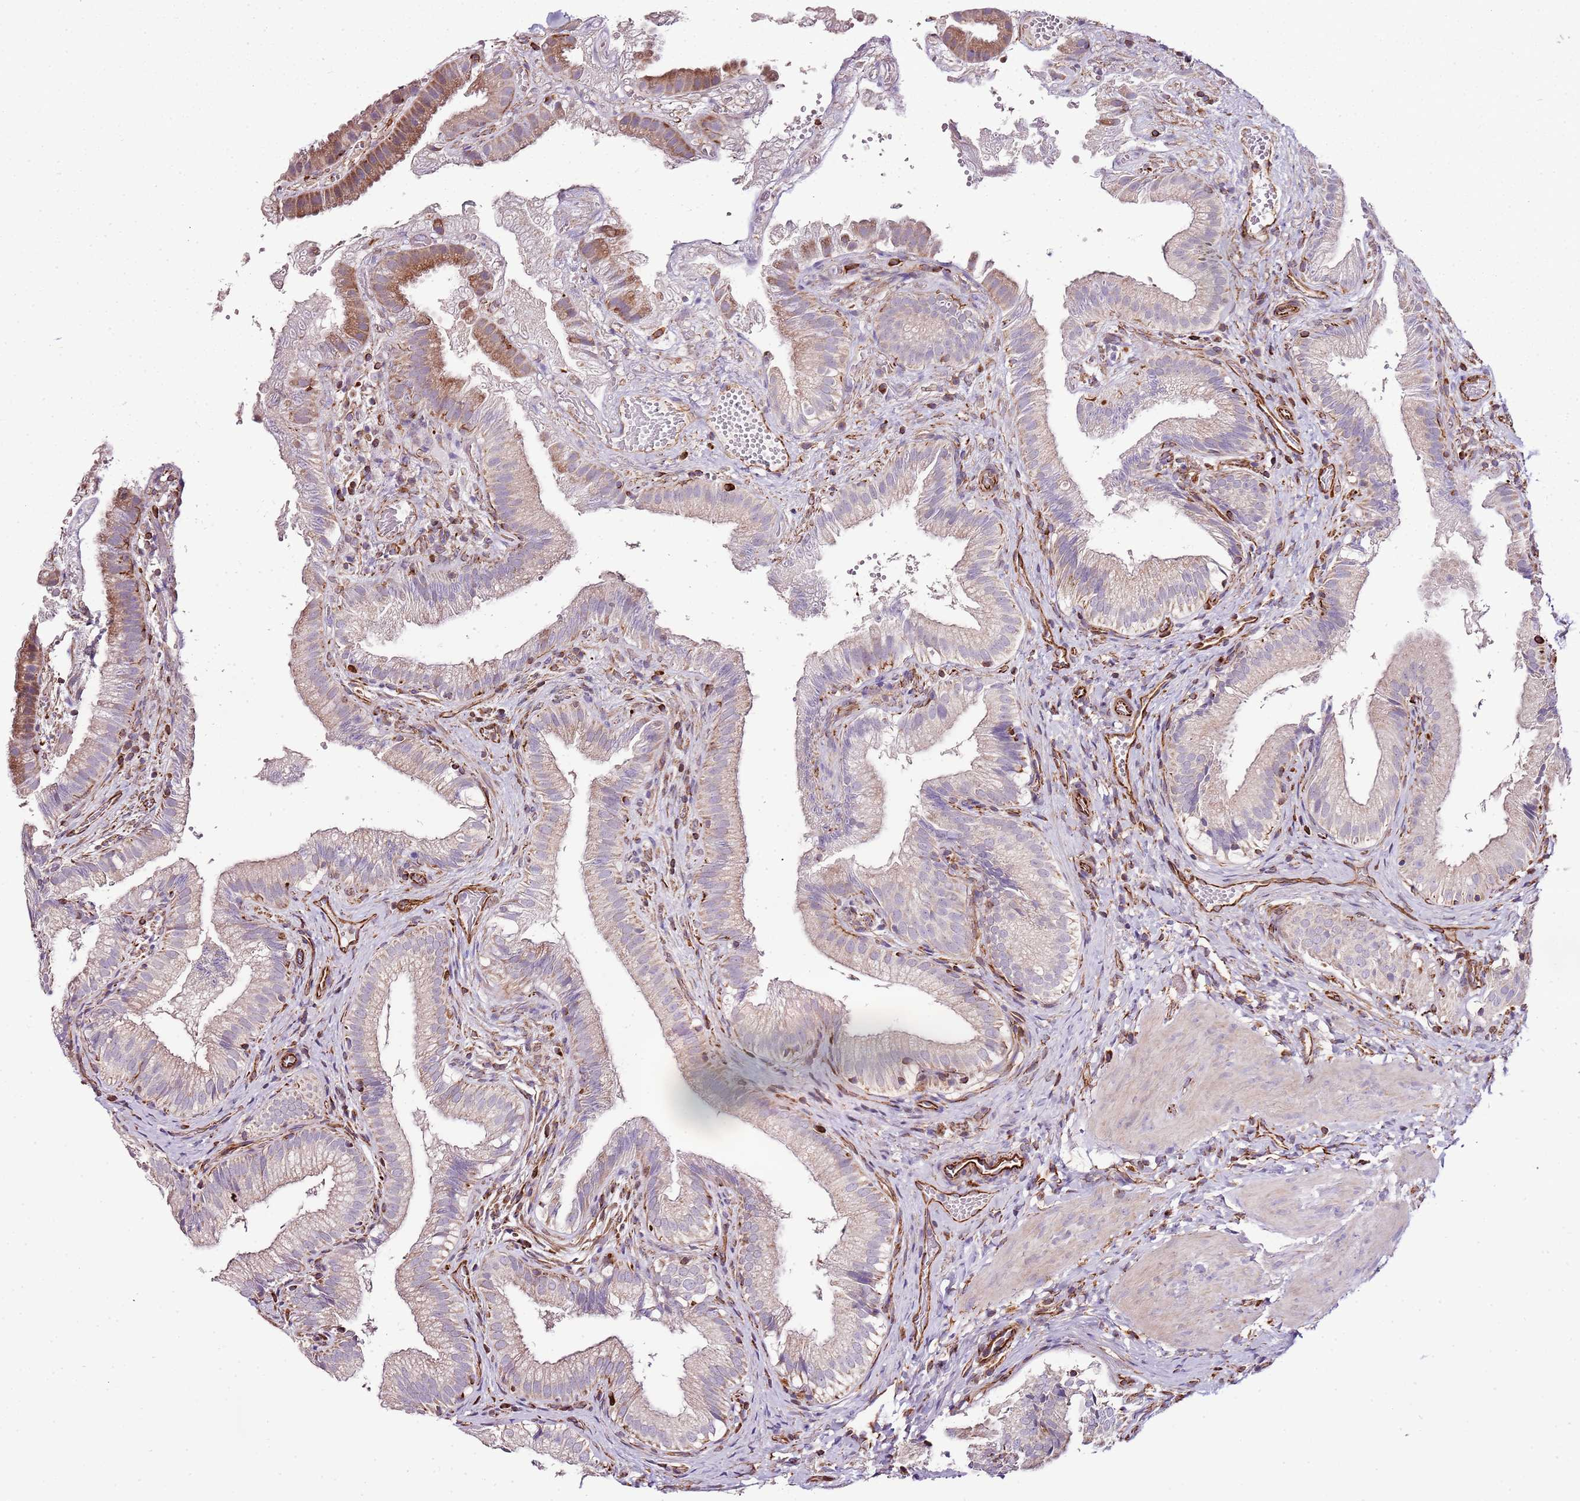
{"staining": {"intensity": "moderate", "quantity": "<25%", "location": "cytoplasmic/membranous"}, "tissue": "gallbladder", "cell_type": "Glandular cells", "image_type": "normal", "snomed": [{"axis": "morphology", "description": "Normal tissue, NOS"}, {"axis": "topography", "description": "Gallbladder"}], "caption": "Protein staining displays moderate cytoplasmic/membranous positivity in about <25% of glandular cells in unremarkable gallbladder.", "gene": "ZNF786", "patient": {"sex": "female", "age": 30}}